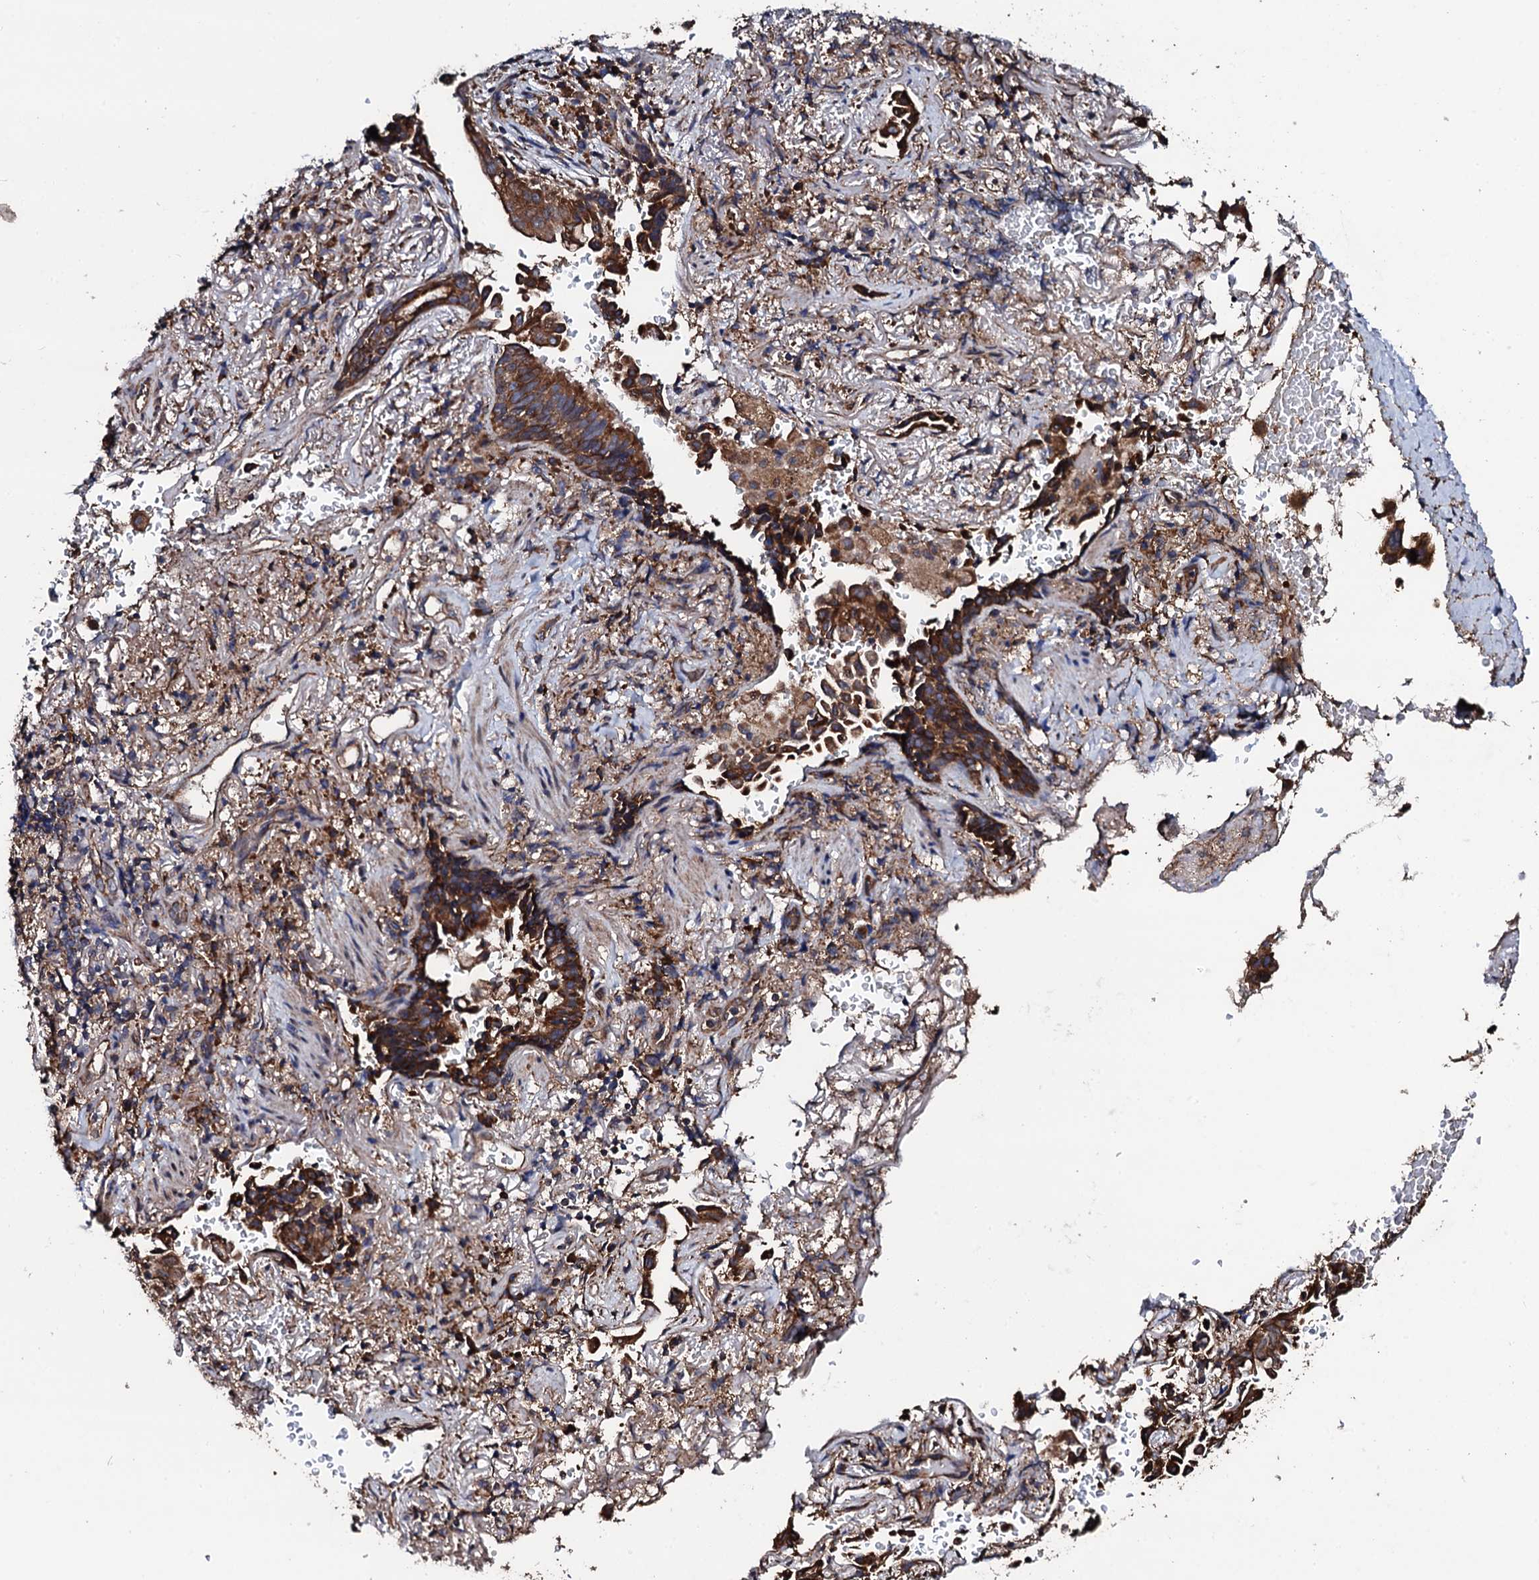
{"staining": {"intensity": "strong", "quantity": ">75%", "location": "cytoplasmic/membranous"}, "tissue": "lung cancer", "cell_type": "Tumor cells", "image_type": "cancer", "snomed": [{"axis": "morphology", "description": "Adenocarcinoma, NOS"}, {"axis": "topography", "description": "Lung"}], "caption": "Lung cancer (adenocarcinoma) stained for a protein (brown) exhibits strong cytoplasmic/membranous positive staining in approximately >75% of tumor cells.", "gene": "CKAP5", "patient": {"sex": "female", "age": 69}}